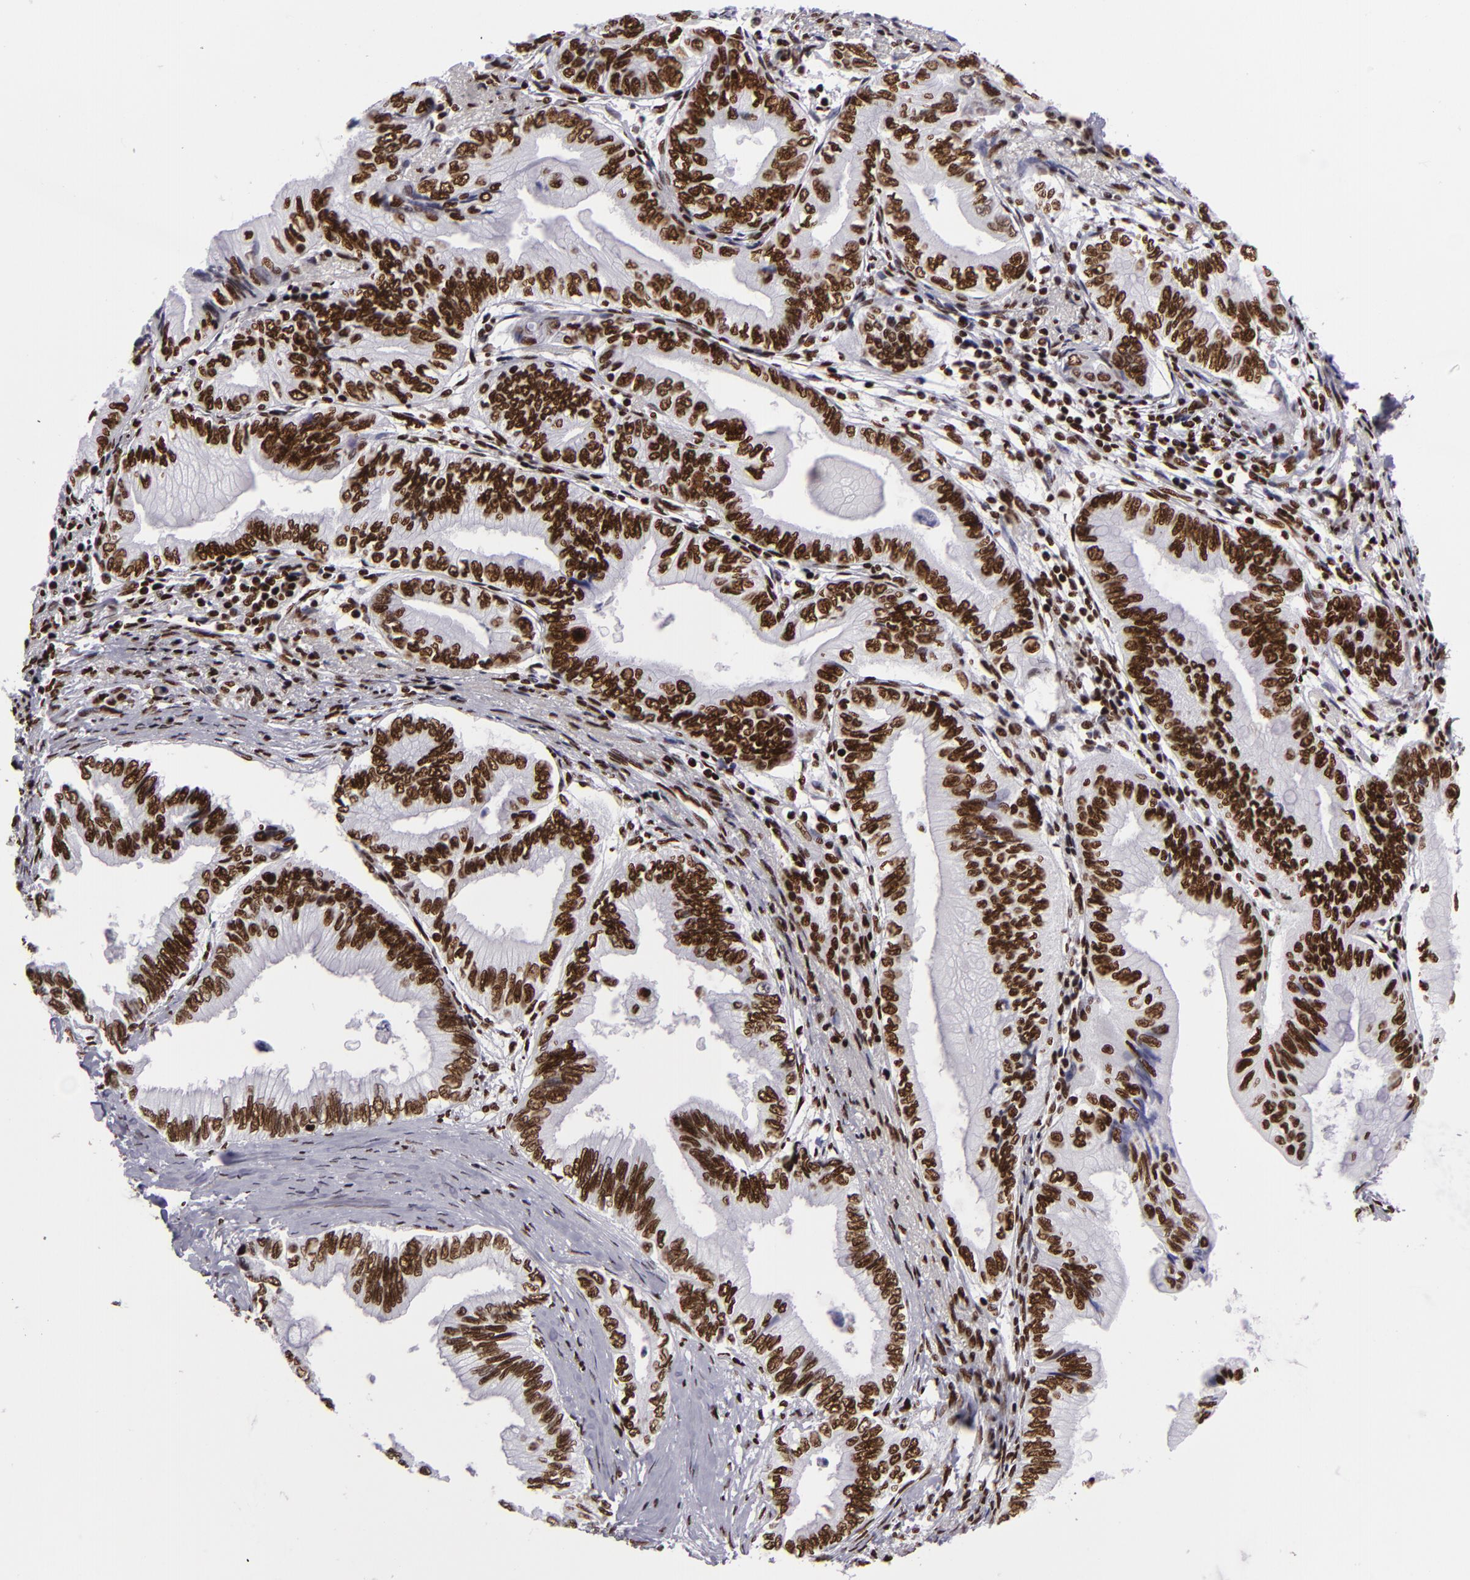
{"staining": {"intensity": "strong", "quantity": ">75%", "location": "nuclear"}, "tissue": "pancreatic cancer", "cell_type": "Tumor cells", "image_type": "cancer", "snomed": [{"axis": "morphology", "description": "Adenocarcinoma, NOS"}, {"axis": "topography", "description": "Pancreas"}], "caption": "Pancreatic cancer (adenocarcinoma) stained for a protein displays strong nuclear positivity in tumor cells.", "gene": "SAFB", "patient": {"sex": "female", "age": 66}}